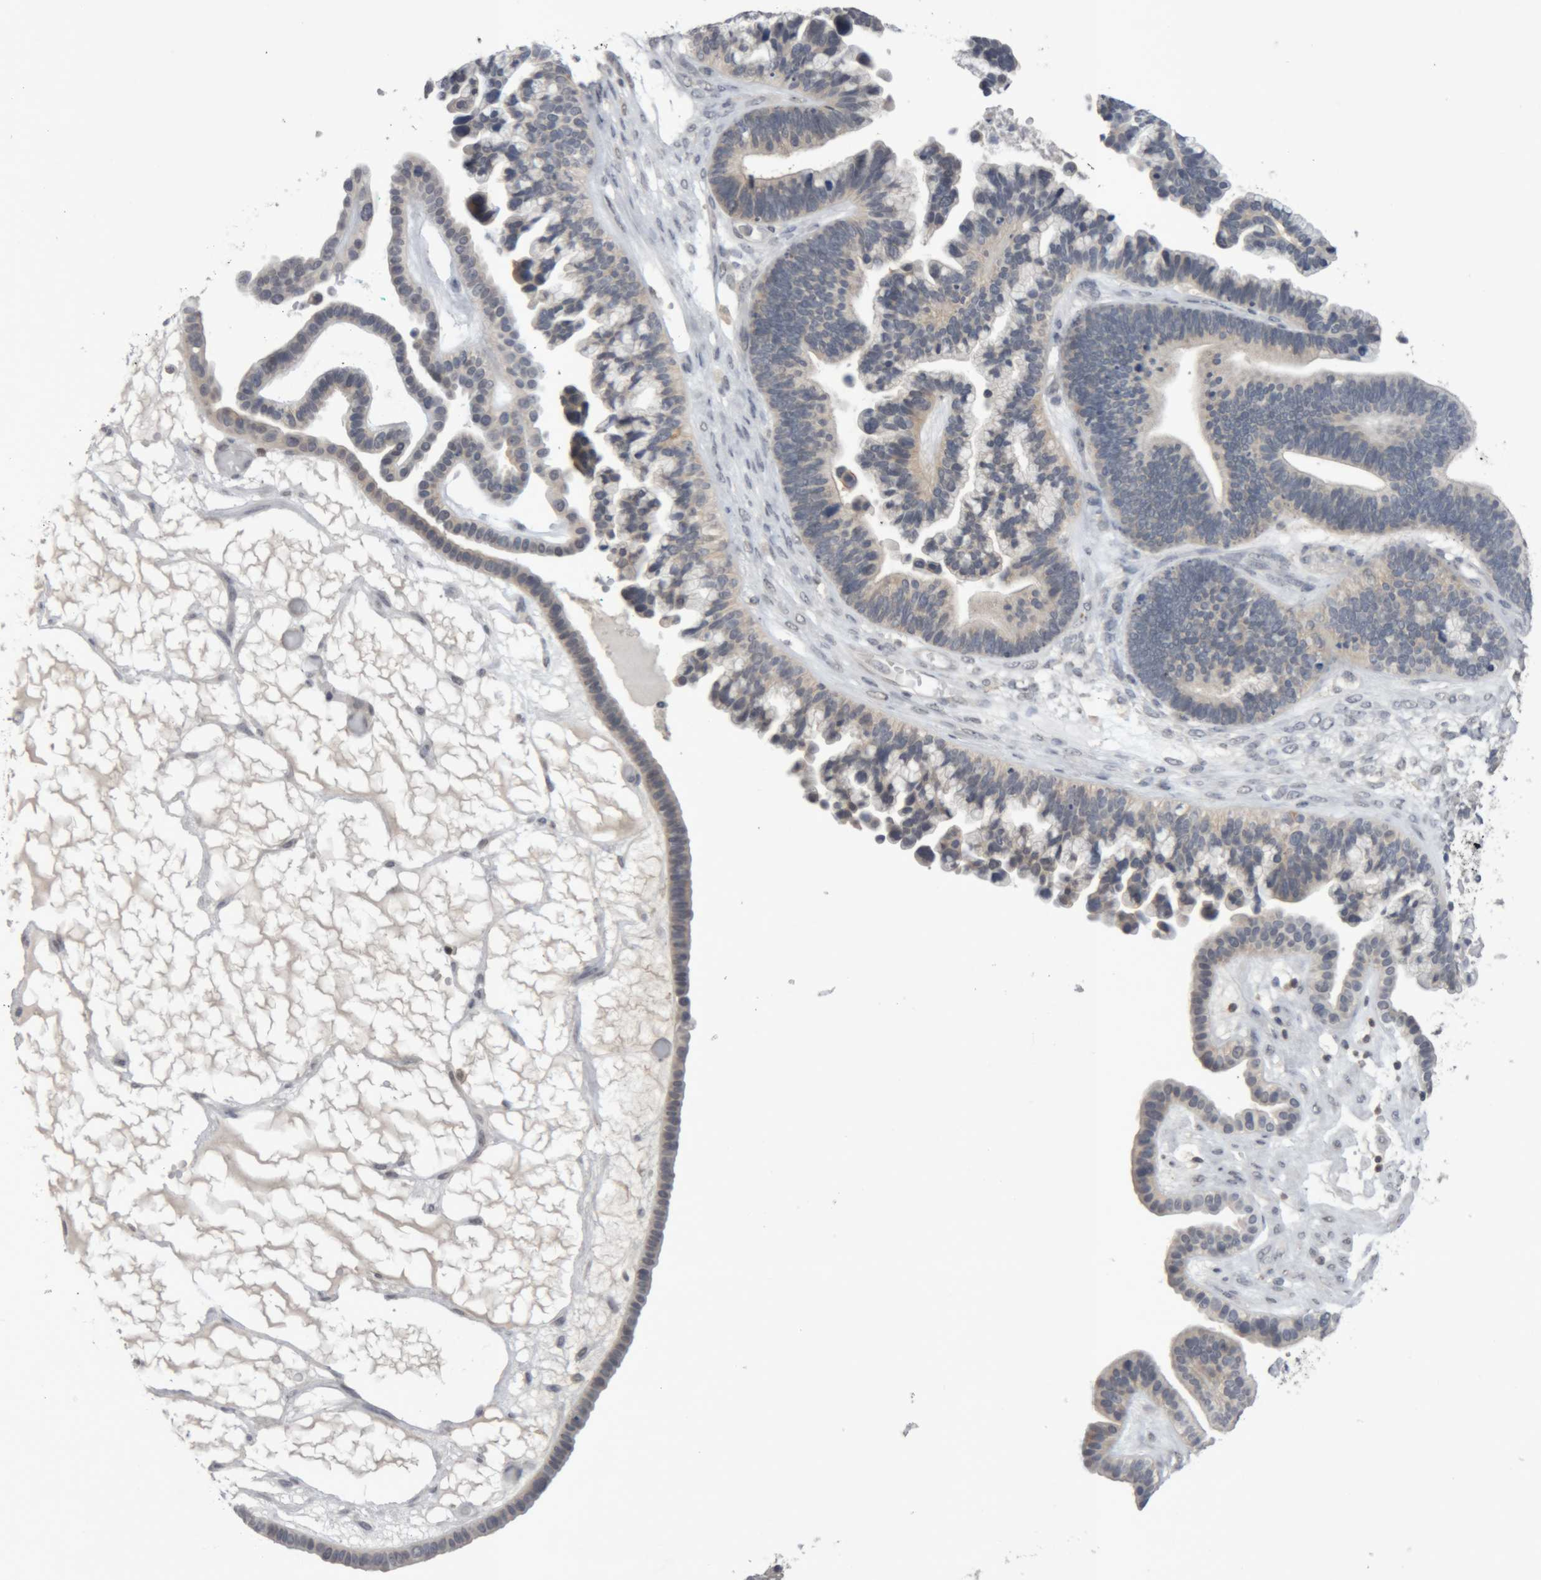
{"staining": {"intensity": "negative", "quantity": "none", "location": "none"}, "tissue": "ovarian cancer", "cell_type": "Tumor cells", "image_type": "cancer", "snomed": [{"axis": "morphology", "description": "Cystadenocarcinoma, serous, NOS"}, {"axis": "topography", "description": "Ovary"}], "caption": "Immunohistochemical staining of human ovarian cancer exhibits no significant positivity in tumor cells.", "gene": "NFATC2", "patient": {"sex": "female", "age": 56}}